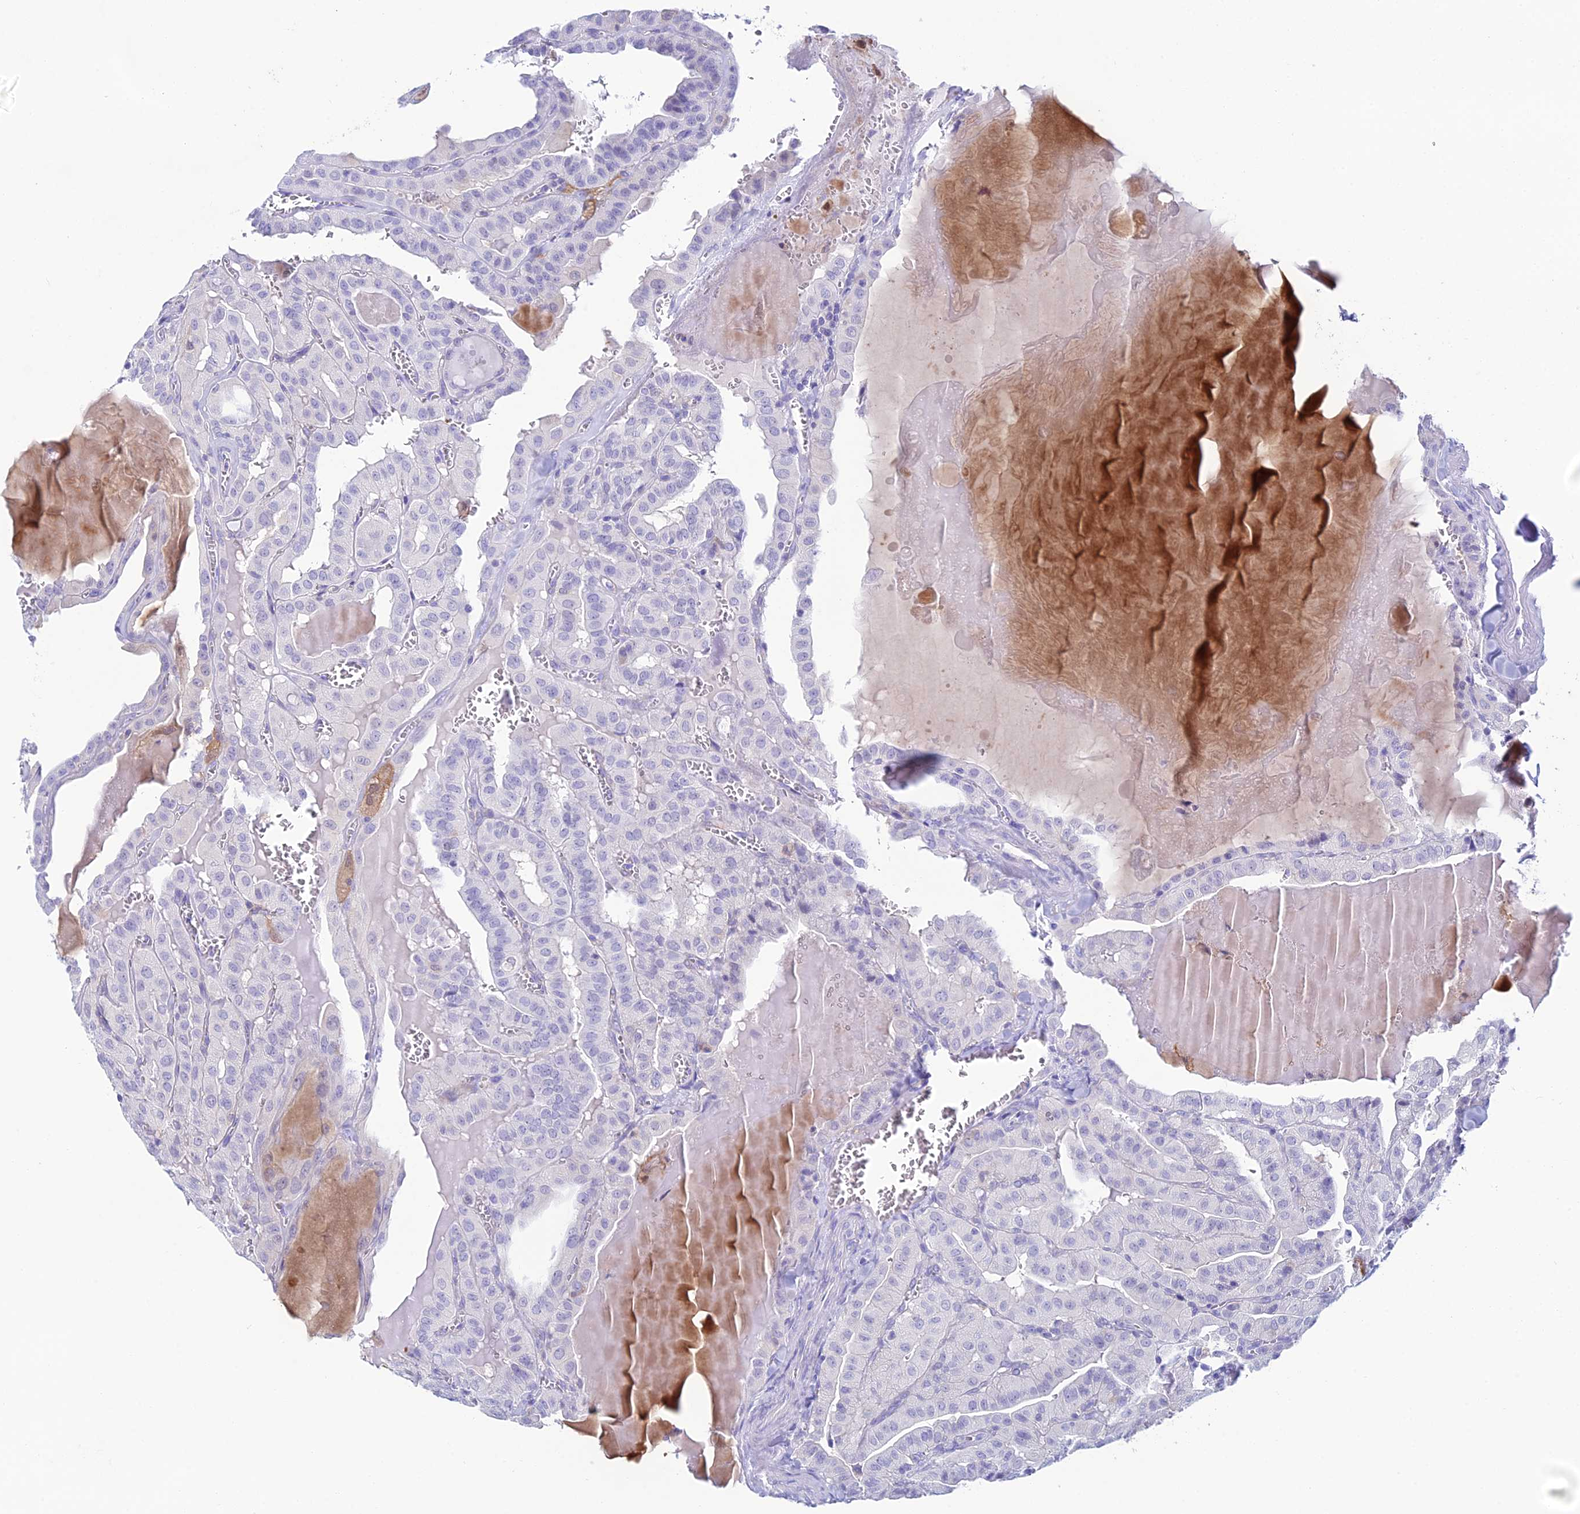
{"staining": {"intensity": "negative", "quantity": "none", "location": "none"}, "tissue": "thyroid cancer", "cell_type": "Tumor cells", "image_type": "cancer", "snomed": [{"axis": "morphology", "description": "Papillary adenocarcinoma, NOS"}, {"axis": "topography", "description": "Thyroid gland"}], "caption": "DAB (3,3'-diaminobenzidine) immunohistochemical staining of human thyroid cancer (papillary adenocarcinoma) shows no significant positivity in tumor cells.", "gene": "KCNK17", "patient": {"sex": "male", "age": 52}}